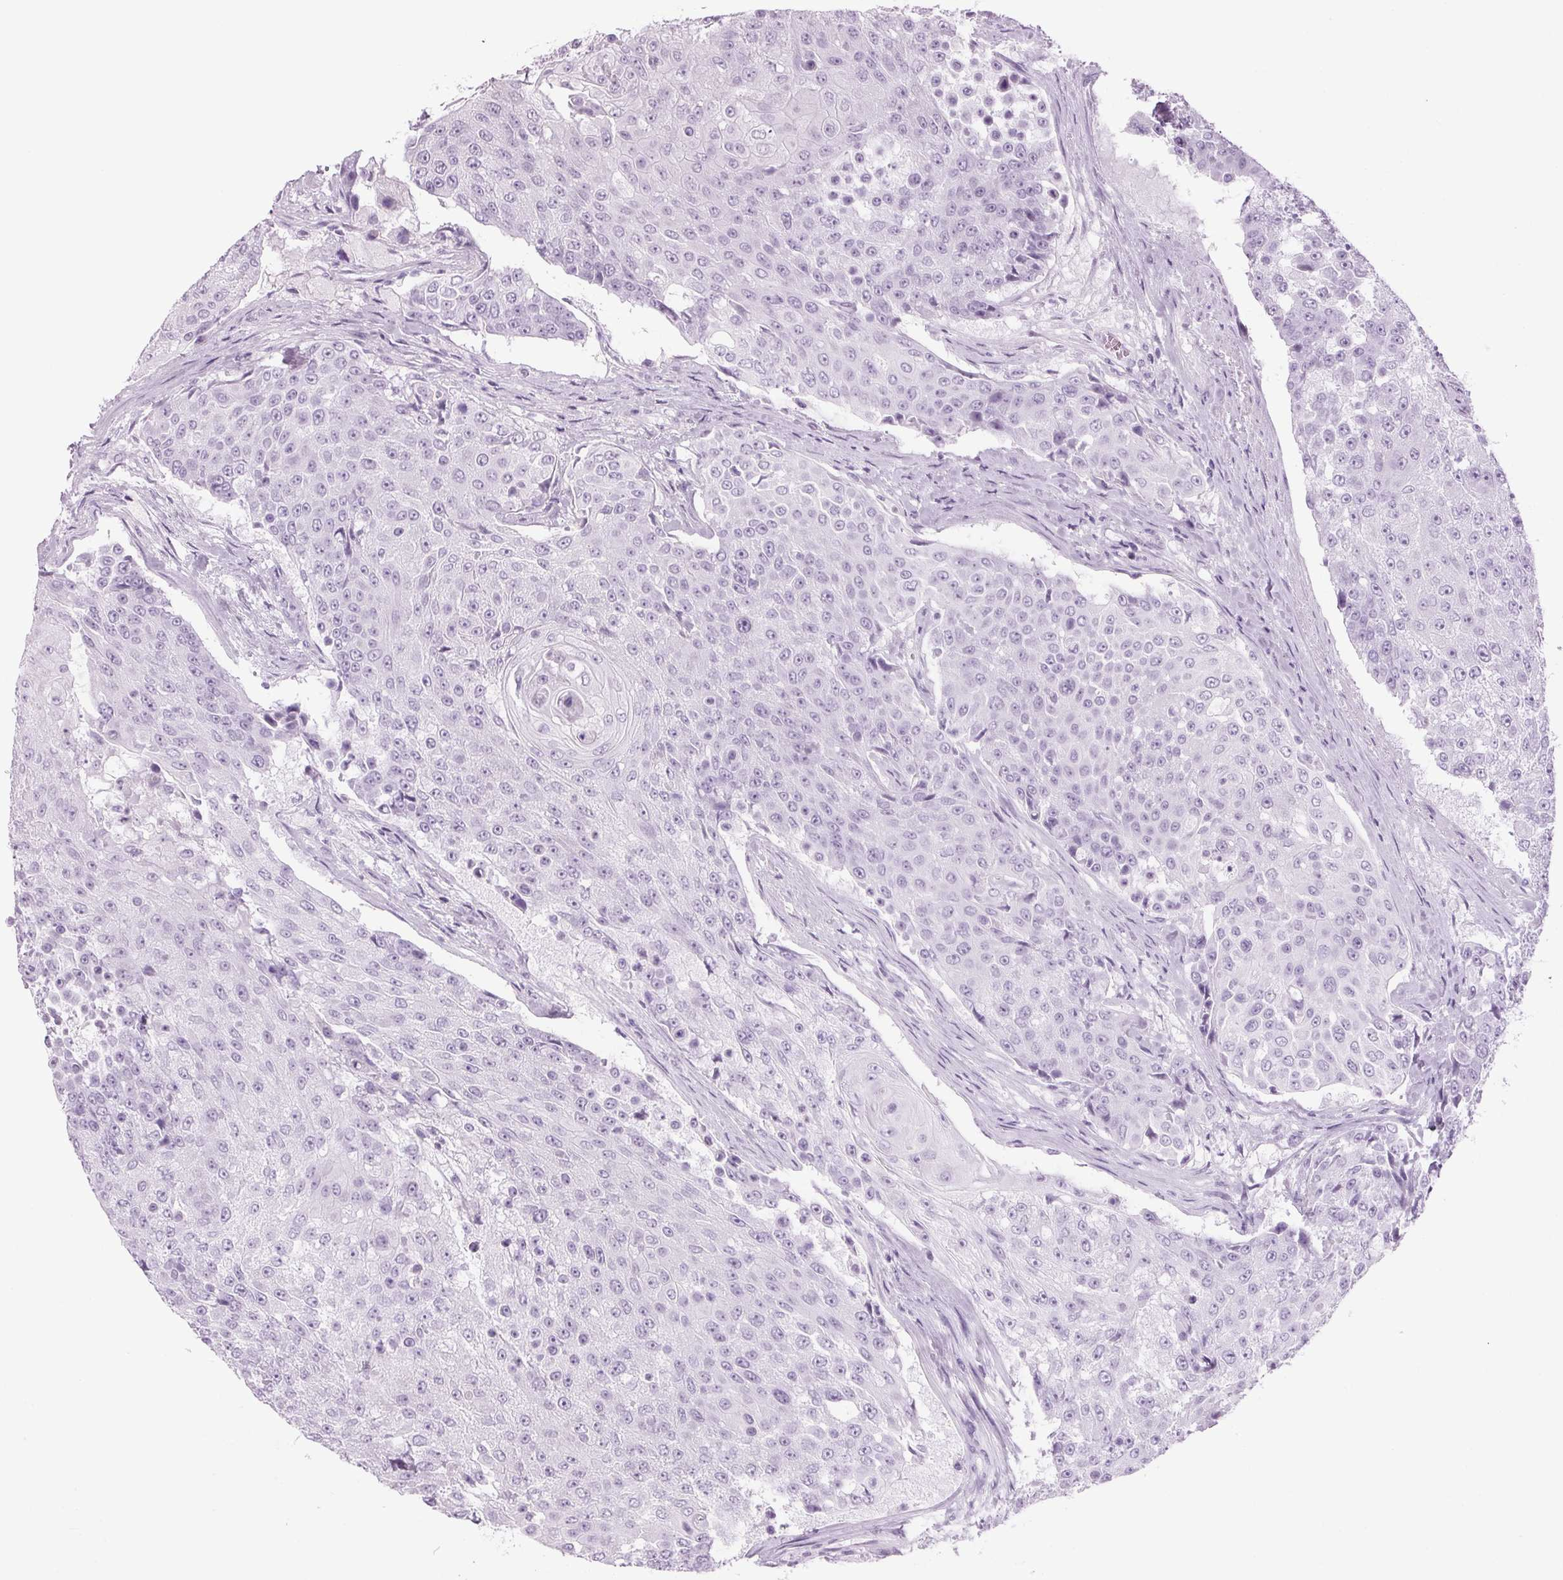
{"staining": {"intensity": "negative", "quantity": "none", "location": "none"}, "tissue": "urothelial cancer", "cell_type": "Tumor cells", "image_type": "cancer", "snomed": [{"axis": "morphology", "description": "Urothelial carcinoma, High grade"}, {"axis": "topography", "description": "Urinary bladder"}], "caption": "IHC histopathology image of high-grade urothelial carcinoma stained for a protein (brown), which exhibits no expression in tumor cells. The staining is performed using DAB (3,3'-diaminobenzidine) brown chromogen with nuclei counter-stained in using hematoxylin.", "gene": "PPP1R1A", "patient": {"sex": "female", "age": 63}}